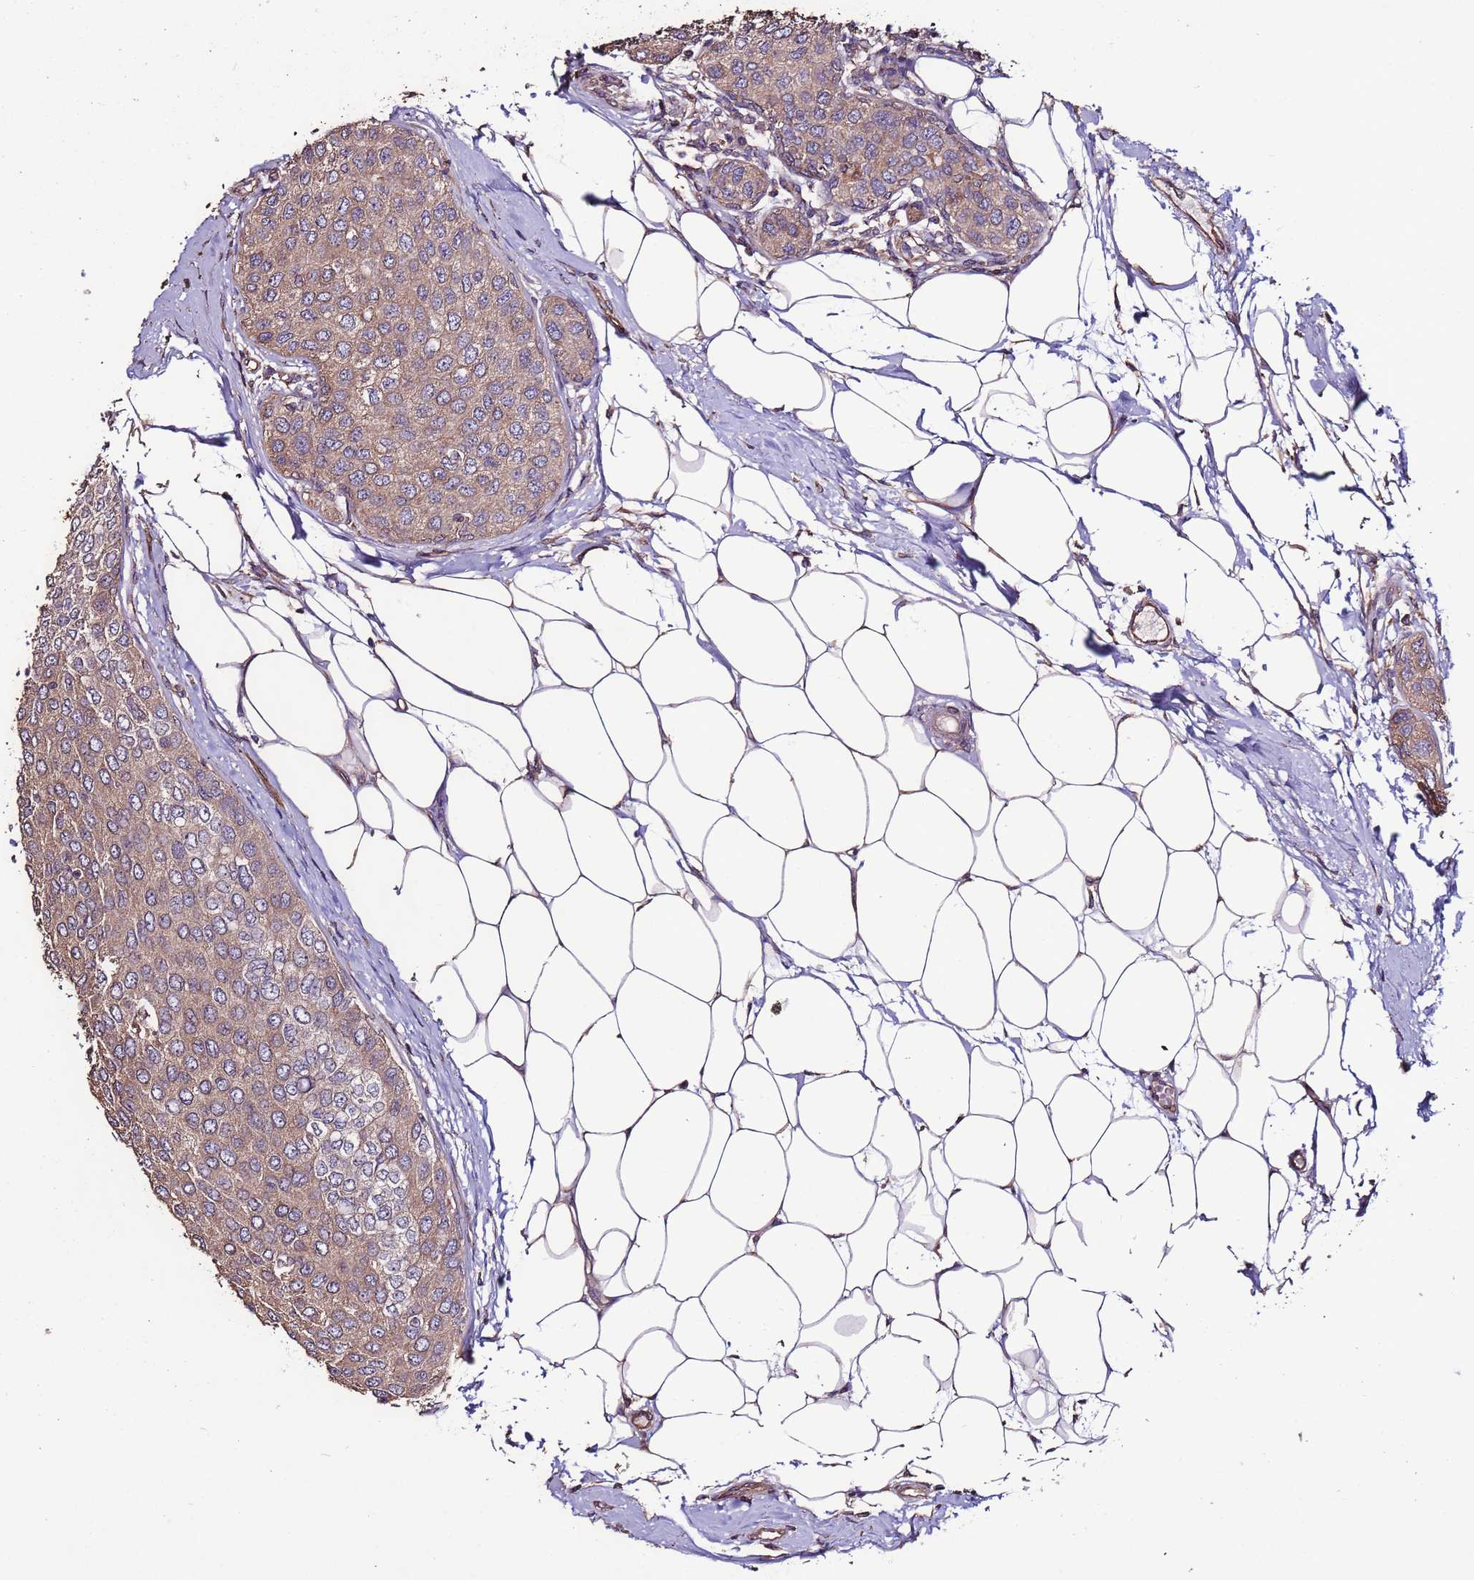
{"staining": {"intensity": "weak", "quantity": ">75%", "location": "cytoplasmic/membranous"}, "tissue": "breast cancer", "cell_type": "Tumor cells", "image_type": "cancer", "snomed": [{"axis": "morphology", "description": "Duct carcinoma"}, {"axis": "topography", "description": "Breast"}], "caption": "Immunohistochemical staining of breast cancer (invasive ductal carcinoma) reveals weak cytoplasmic/membranous protein positivity in approximately >75% of tumor cells.", "gene": "SLC41A3", "patient": {"sex": "female", "age": 72}}